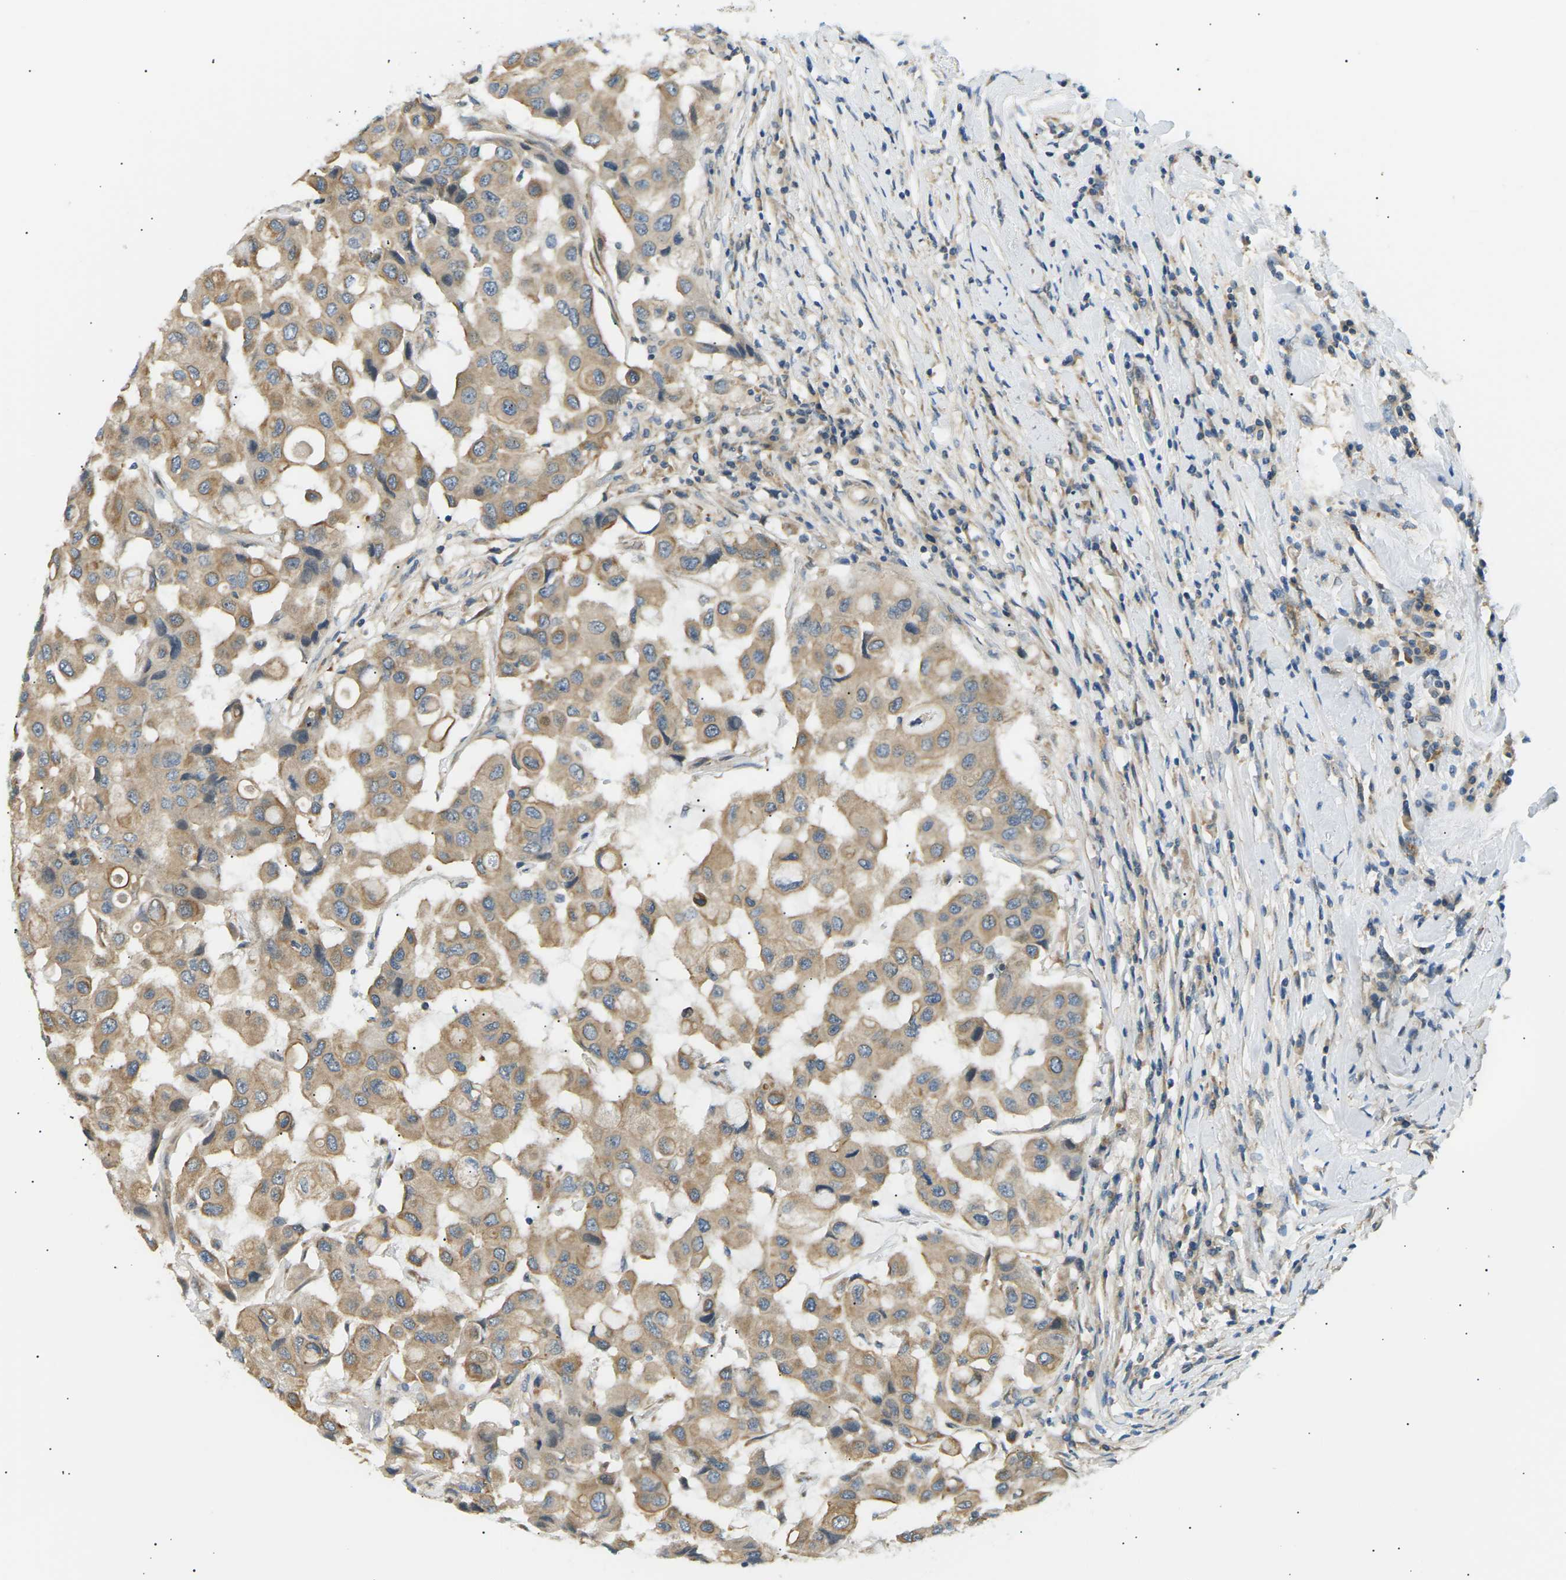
{"staining": {"intensity": "moderate", "quantity": ">75%", "location": "cytoplasmic/membranous"}, "tissue": "breast cancer", "cell_type": "Tumor cells", "image_type": "cancer", "snomed": [{"axis": "morphology", "description": "Duct carcinoma"}, {"axis": "topography", "description": "Breast"}], "caption": "Human breast invasive ductal carcinoma stained with a brown dye demonstrates moderate cytoplasmic/membranous positive staining in about >75% of tumor cells.", "gene": "TBC1D8", "patient": {"sex": "female", "age": 27}}